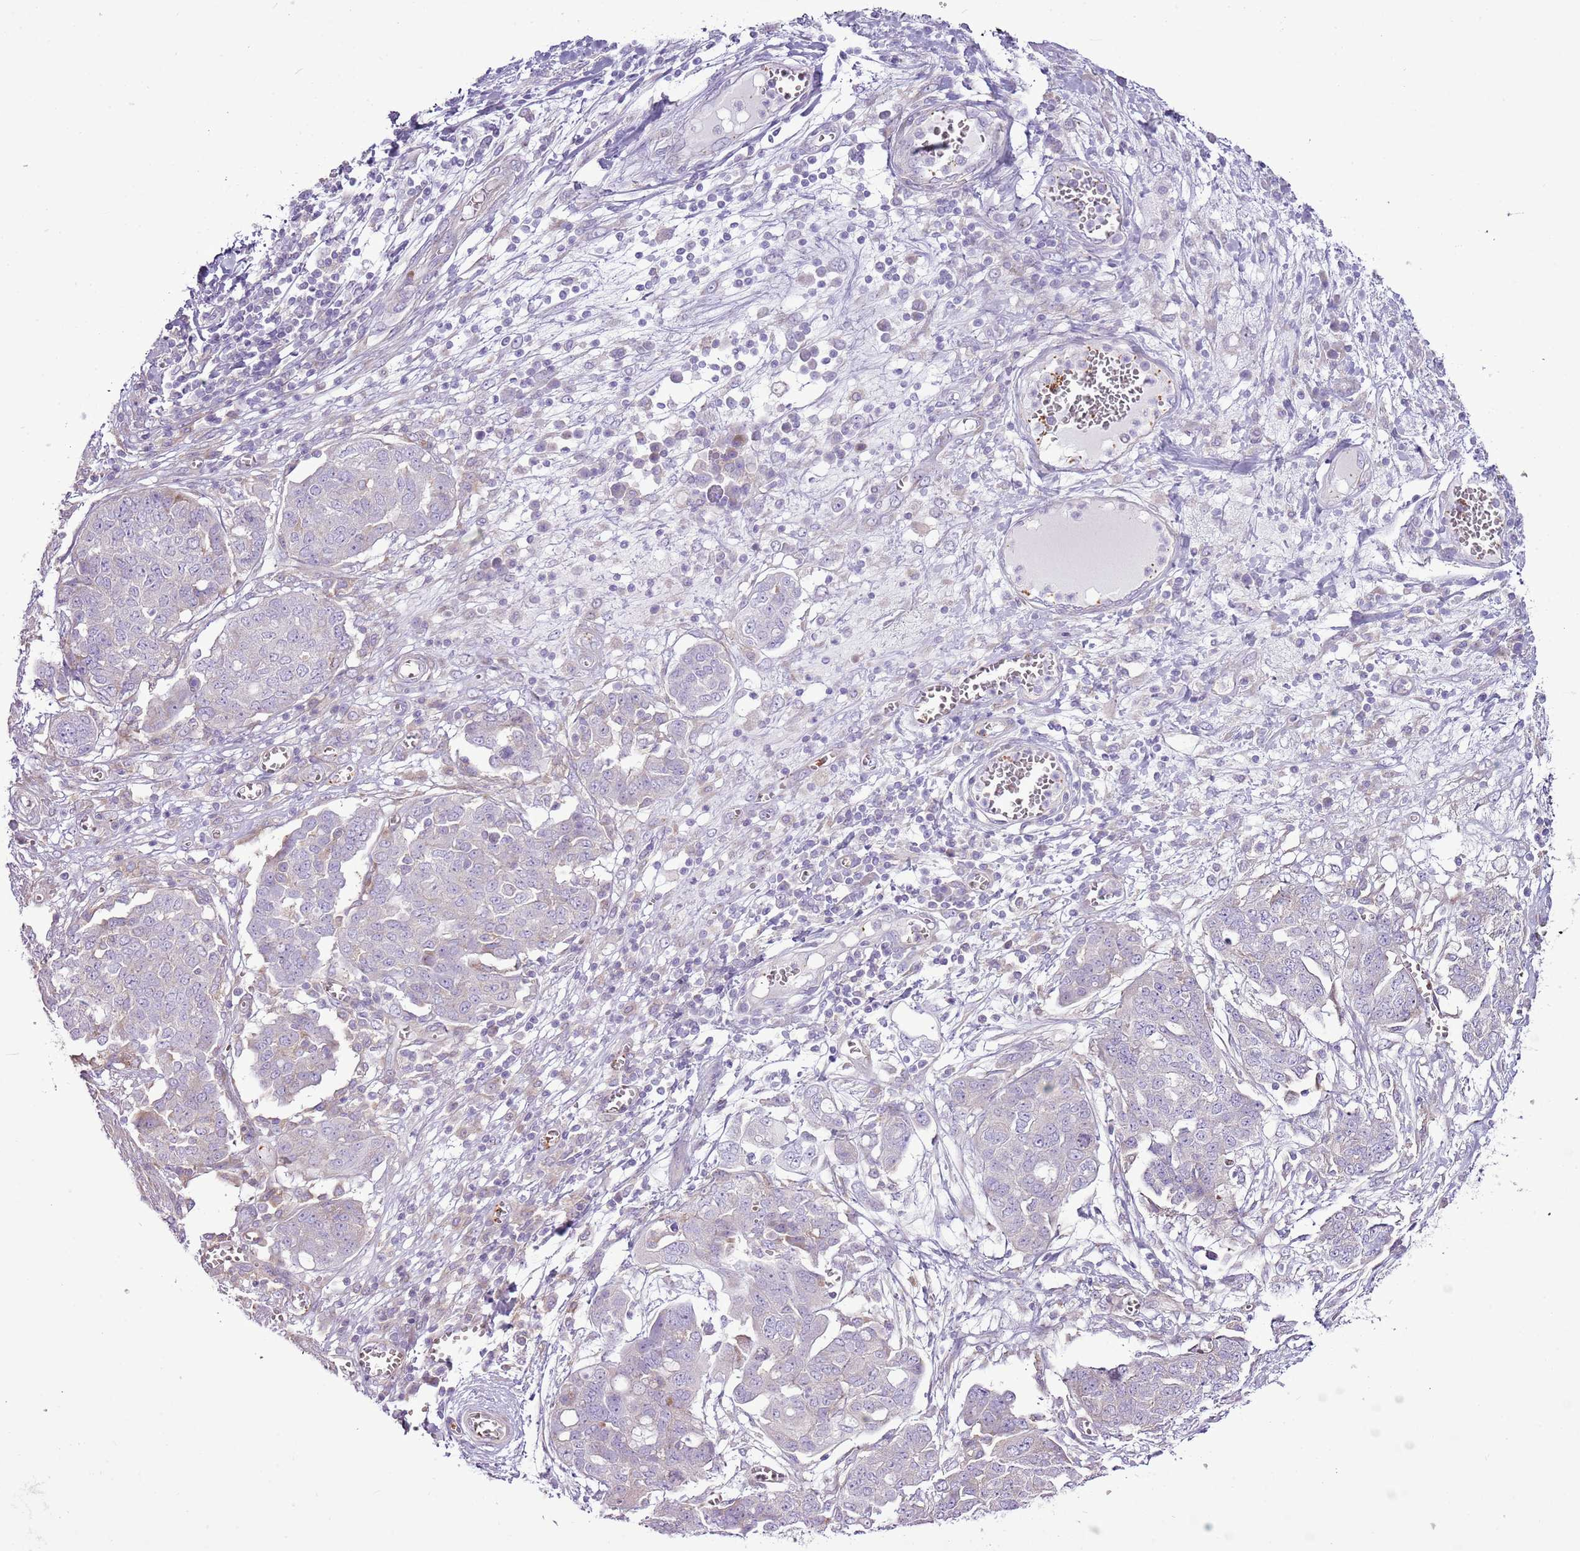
{"staining": {"intensity": "negative", "quantity": "none", "location": "none"}, "tissue": "ovarian cancer", "cell_type": "Tumor cells", "image_type": "cancer", "snomed": [{"axis": "morphology", "description": "Cystadenocarcinoma, serous, NOS"}, {"axis": "topography", "description": "Soft tissue"}, {"axis": "topography", "description": "Ovary"}], "caption": "Tumor cells are negative for protein expression in human ovarian serous cystadenocarcinoma. The staining was performed using DAB to visualize the protein expression in brown, while the nuclei were stained in blue with hematoxylin (Magnification: 20x).", "gene": "CHAC2", "patient": {"sex": "female", "age": 57}}